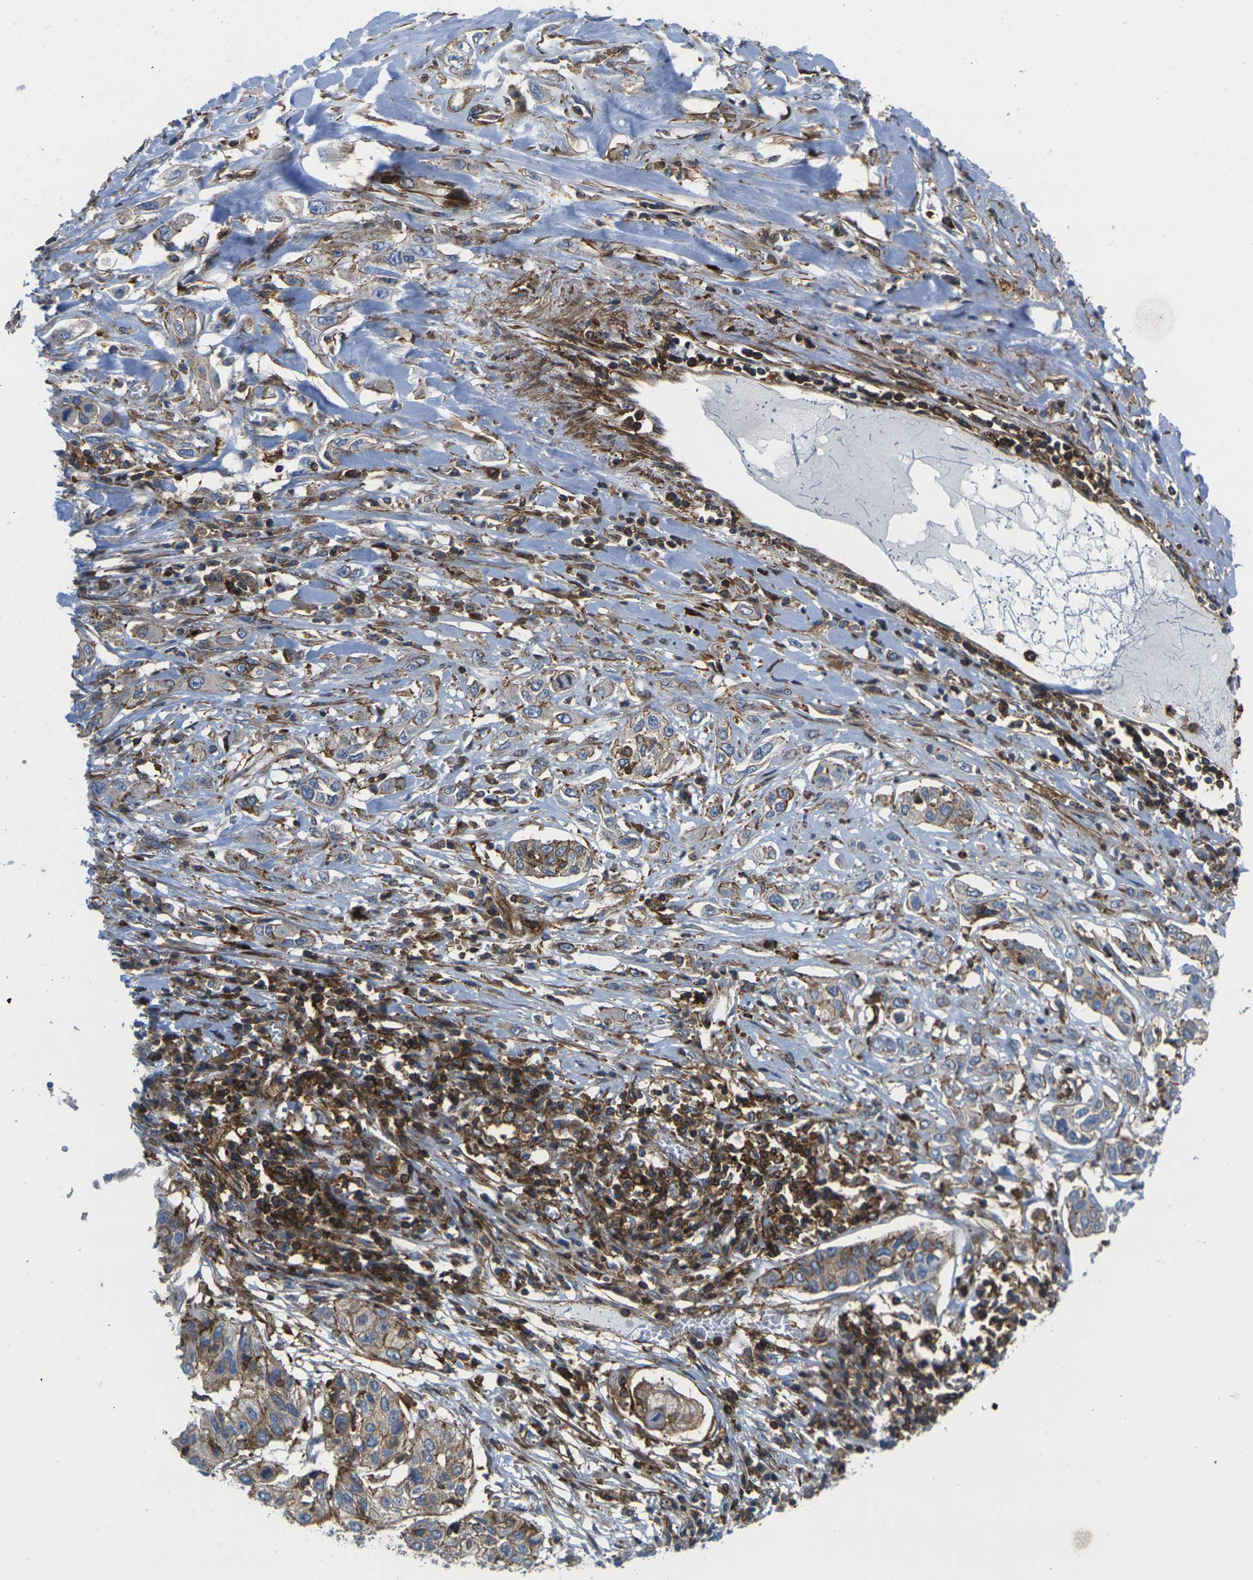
{"staining": {"intensity": "moderate", "quantity": ">75%", "location": "cytoplasmic/membranous"}, "tissue": "lung cancer", "cell_type": "Tumor cells", "image_type": "cancer", "snomed": [{"axis": "morphology", "description": "Squamous cell carcinoma, NOS"}, {"axis": "topography", "description": "Lung"}], "caption": "Squamous cell carcinoma (lung) tissue exhibits moderate cytoplasmic/membranous positivity in approximately >75% of tumor cells", "gene": "IQGAP1", "patient": {"sex": "male", "age": 71}}